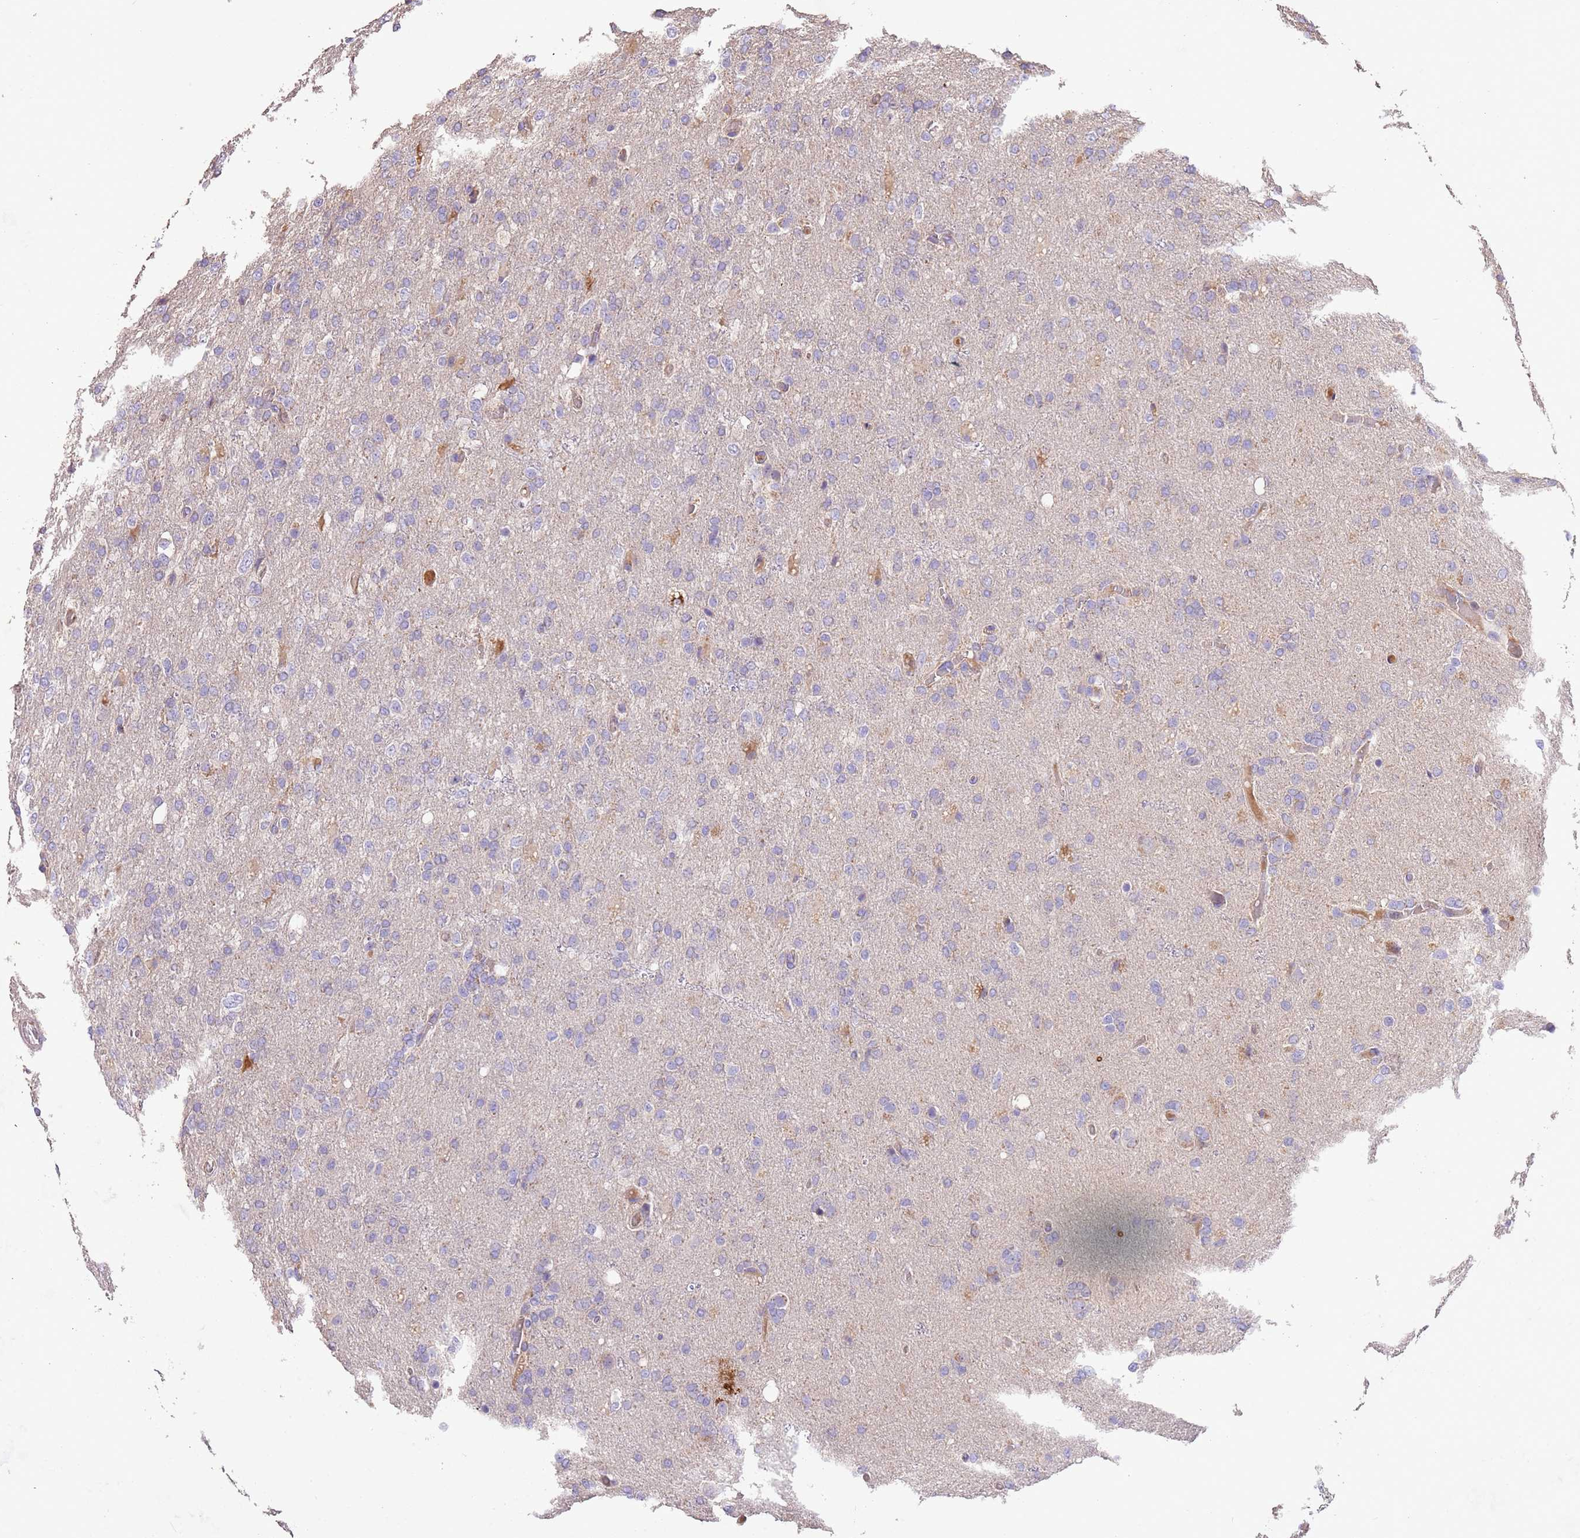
{"staining": {"intensity": "negative", "quantity": "none", "location": "none"}, "tissue": "glioma", "cell_type": "Tumor cells", "image_type": "cancer", "snomed": [{"axis": "morphology", "description": "Glioma, malignant, High grade"}, {"axis": "topography", "description": "Brain"}], "caption": "Protein analysis of malignant glioma (high-grade) exhibits no significant positivity in tumor cells.", "gene": "PIGA", "patient": {"sex": "female", "age": 74}}